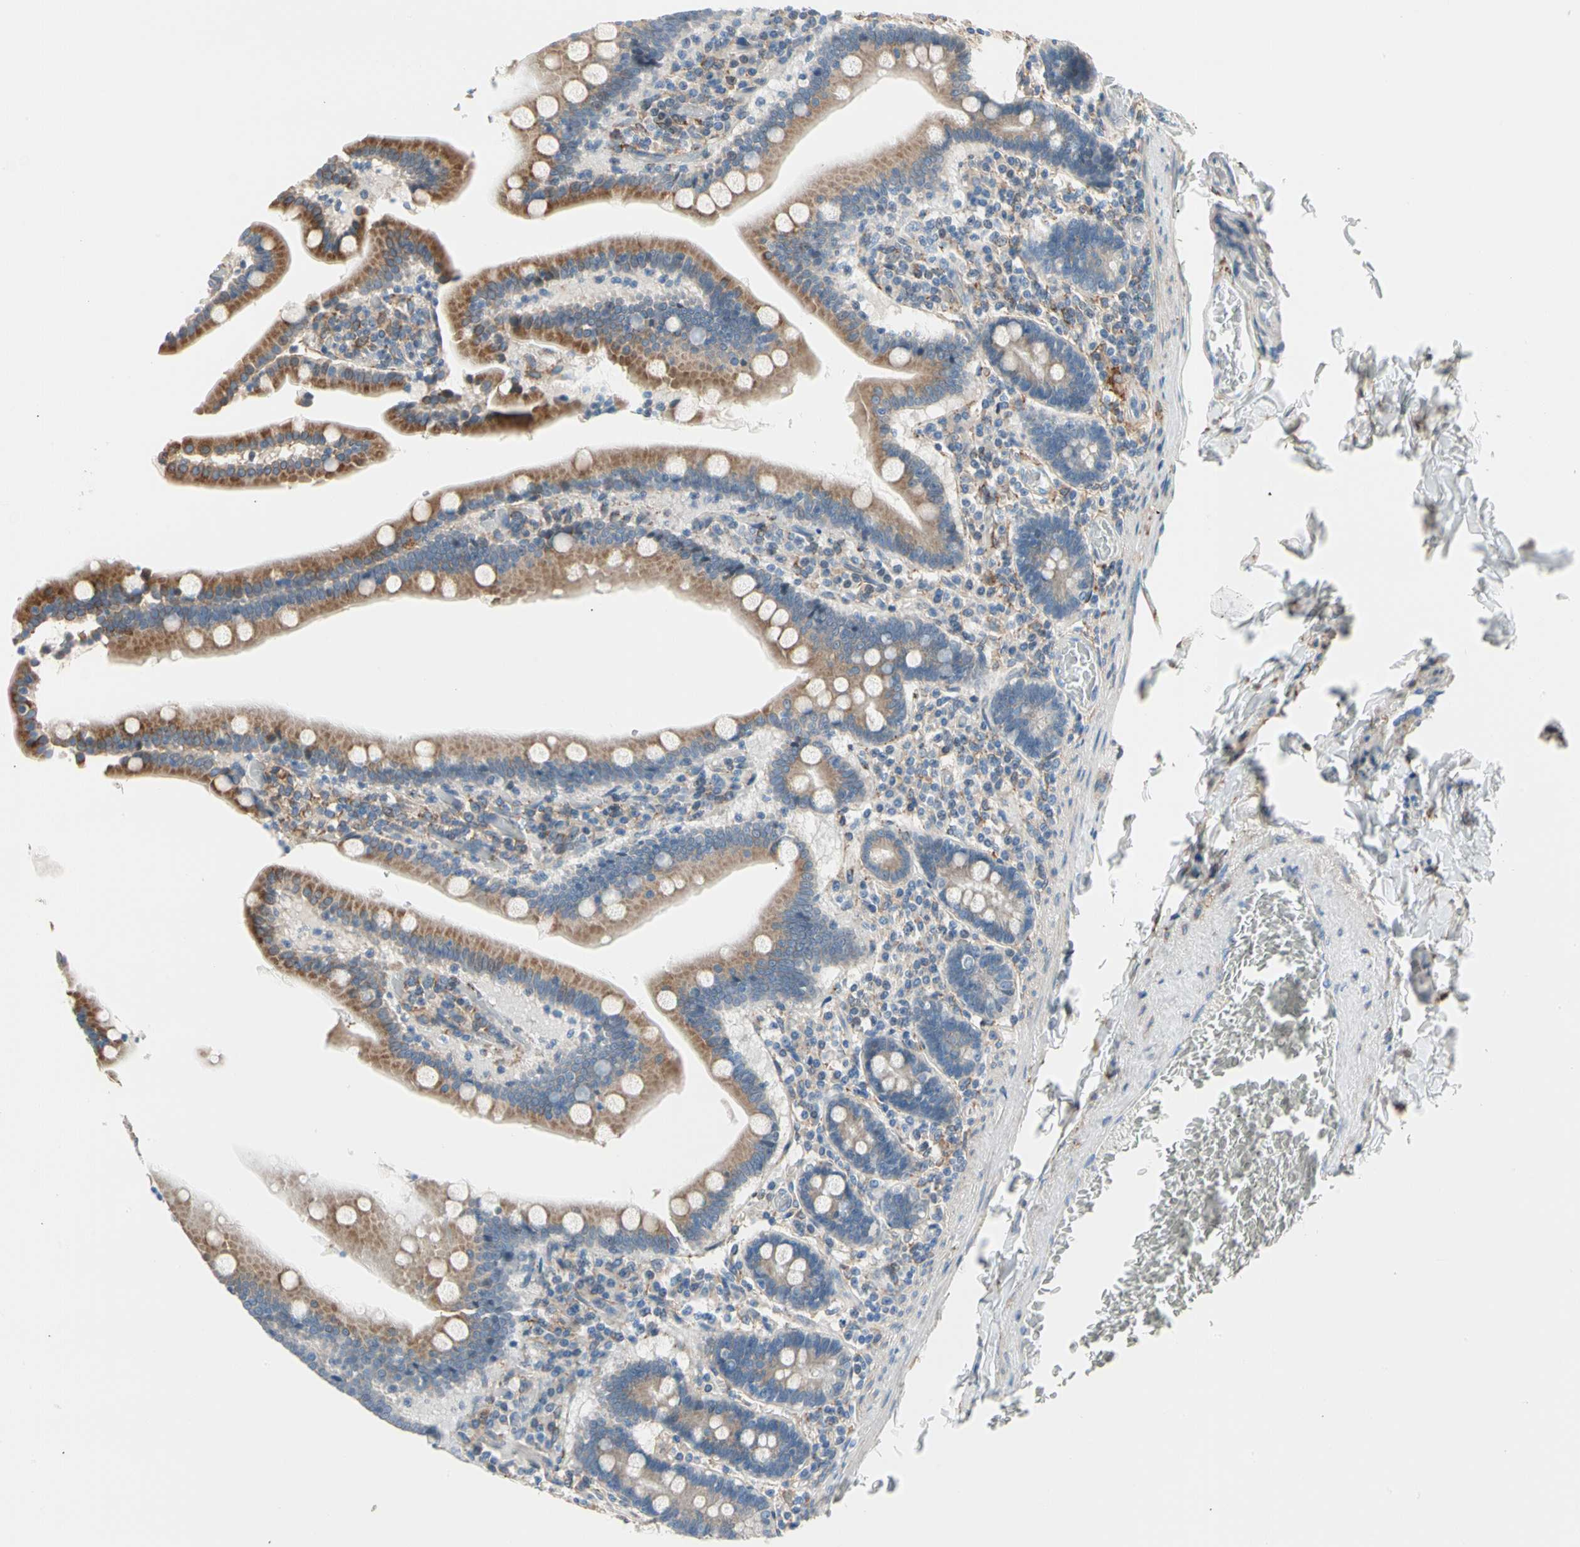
{"staining": {"intensity": "moderate", "quantity": ">75%", "location": "cytoplasmic/membranous"}, "tissue": "duodenum", "cell_type": "Glandular cells", "image_type": "normal", "snomed": [{"axis": "morphology", "description": "Normal tissue, NOS"}, {"axis": "topography", "description": "Duodenum"}], "caption": "High-power microscopy captured an immunohistochemistry photomicrograph of normal duodenum, revealing moderate cytoplasmic/membranous expression in approximately >75% of glandular cells. The staining was performed using DAB, with brown indicating positive protein expression. Nuclei are stained blue with hematoxylin.", "gene": "LRPAP1", "patient": {"sex": "female", "age": 53}}